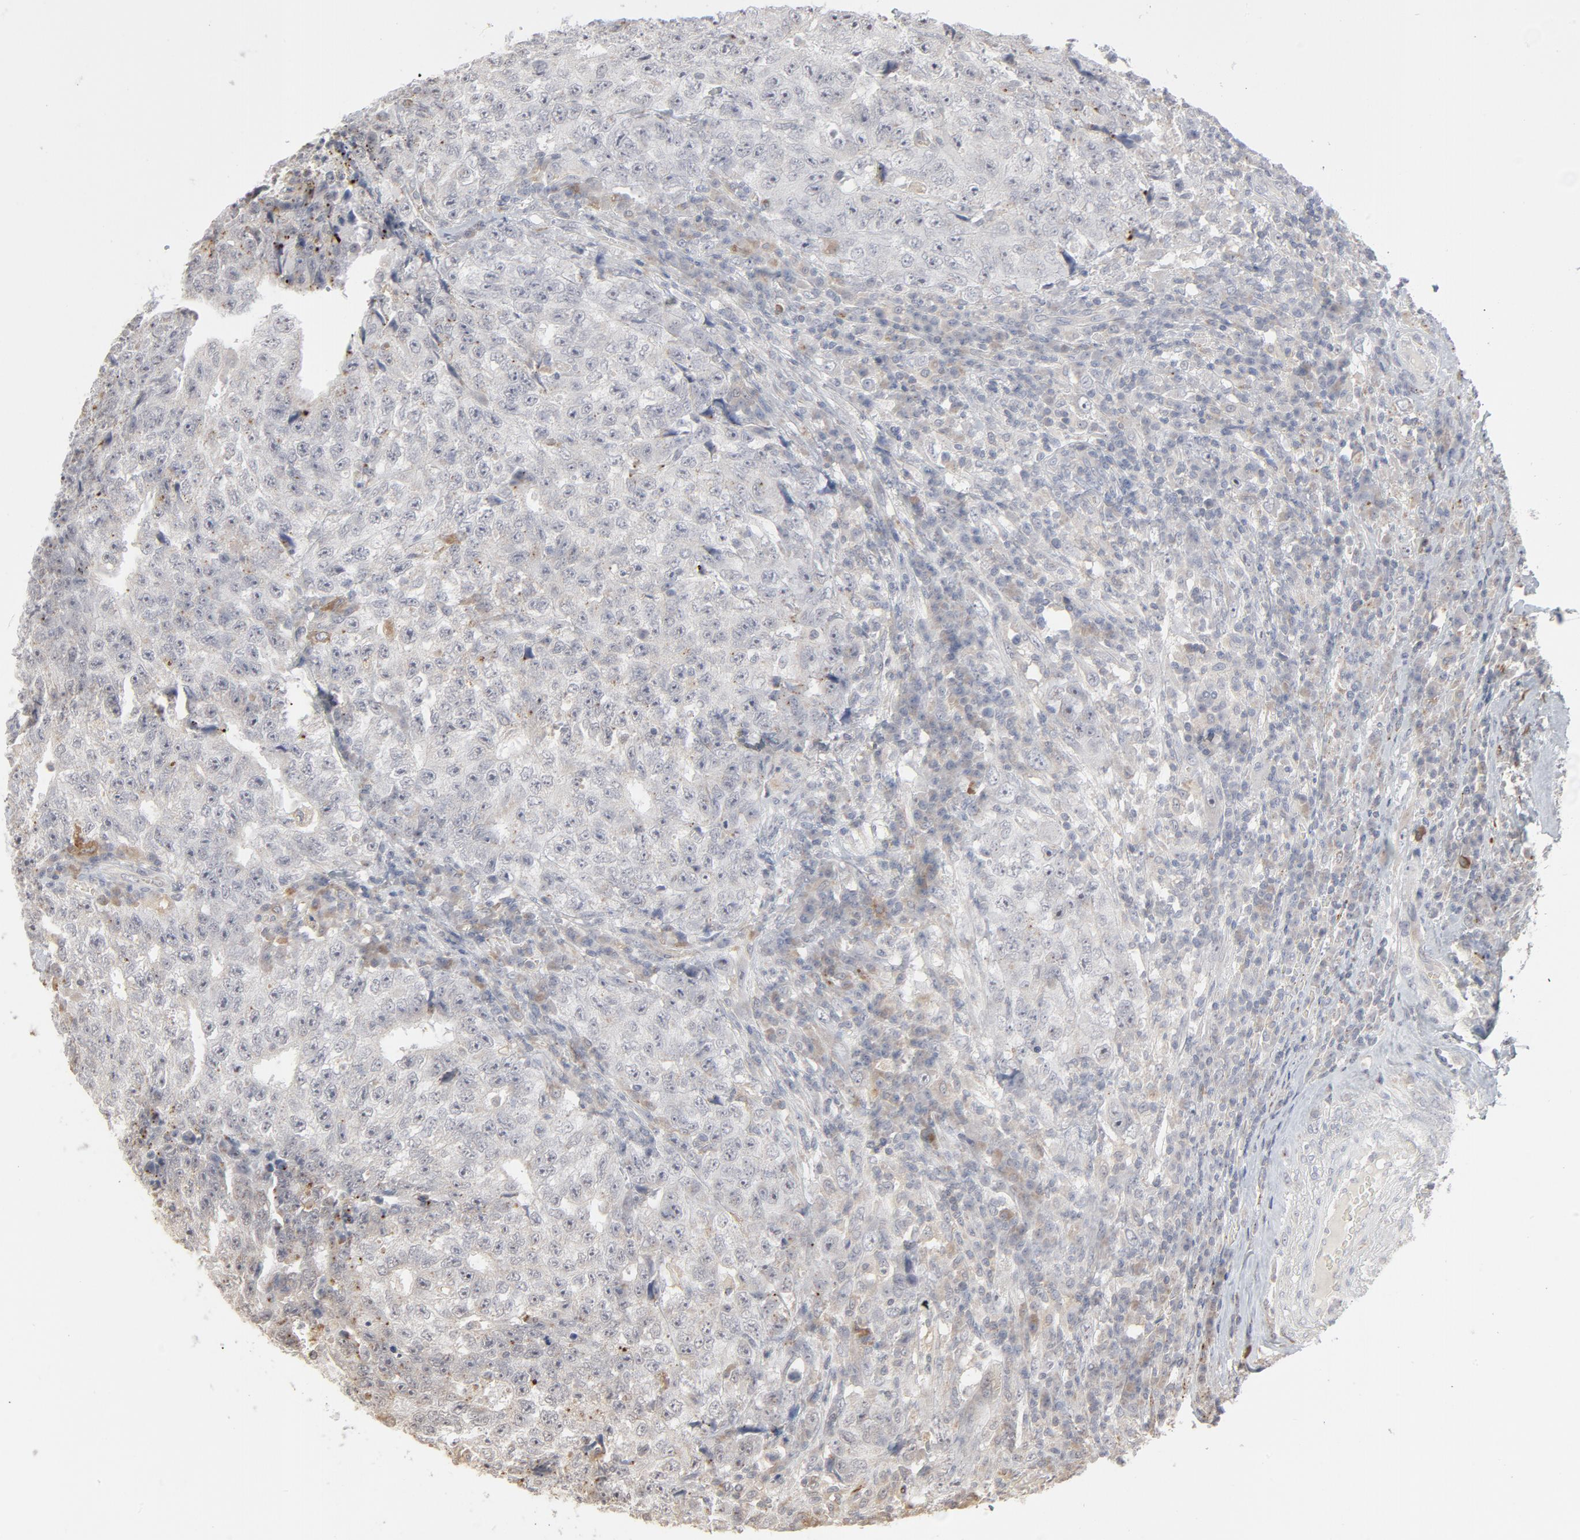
{"staining": {"intensity": "negative", "quantity": "none", "location": "none"}, "tissue": "testis cancer", "cell_type": "Tumor cells", "image_type": "cancer", "snomed": [{"axis": "morphology", "description": "Necrosis, NOS"}, {"axis": "morphology", "description": "Carcinoma, Embryonal, NOS"}, {"axis": "topography", "description": "Testis"}], "caption": "Tumor cells show no significant protein staining in testis cancer.", "gene": "POMT2", "patient": {"sex": "male", "age": 19}}